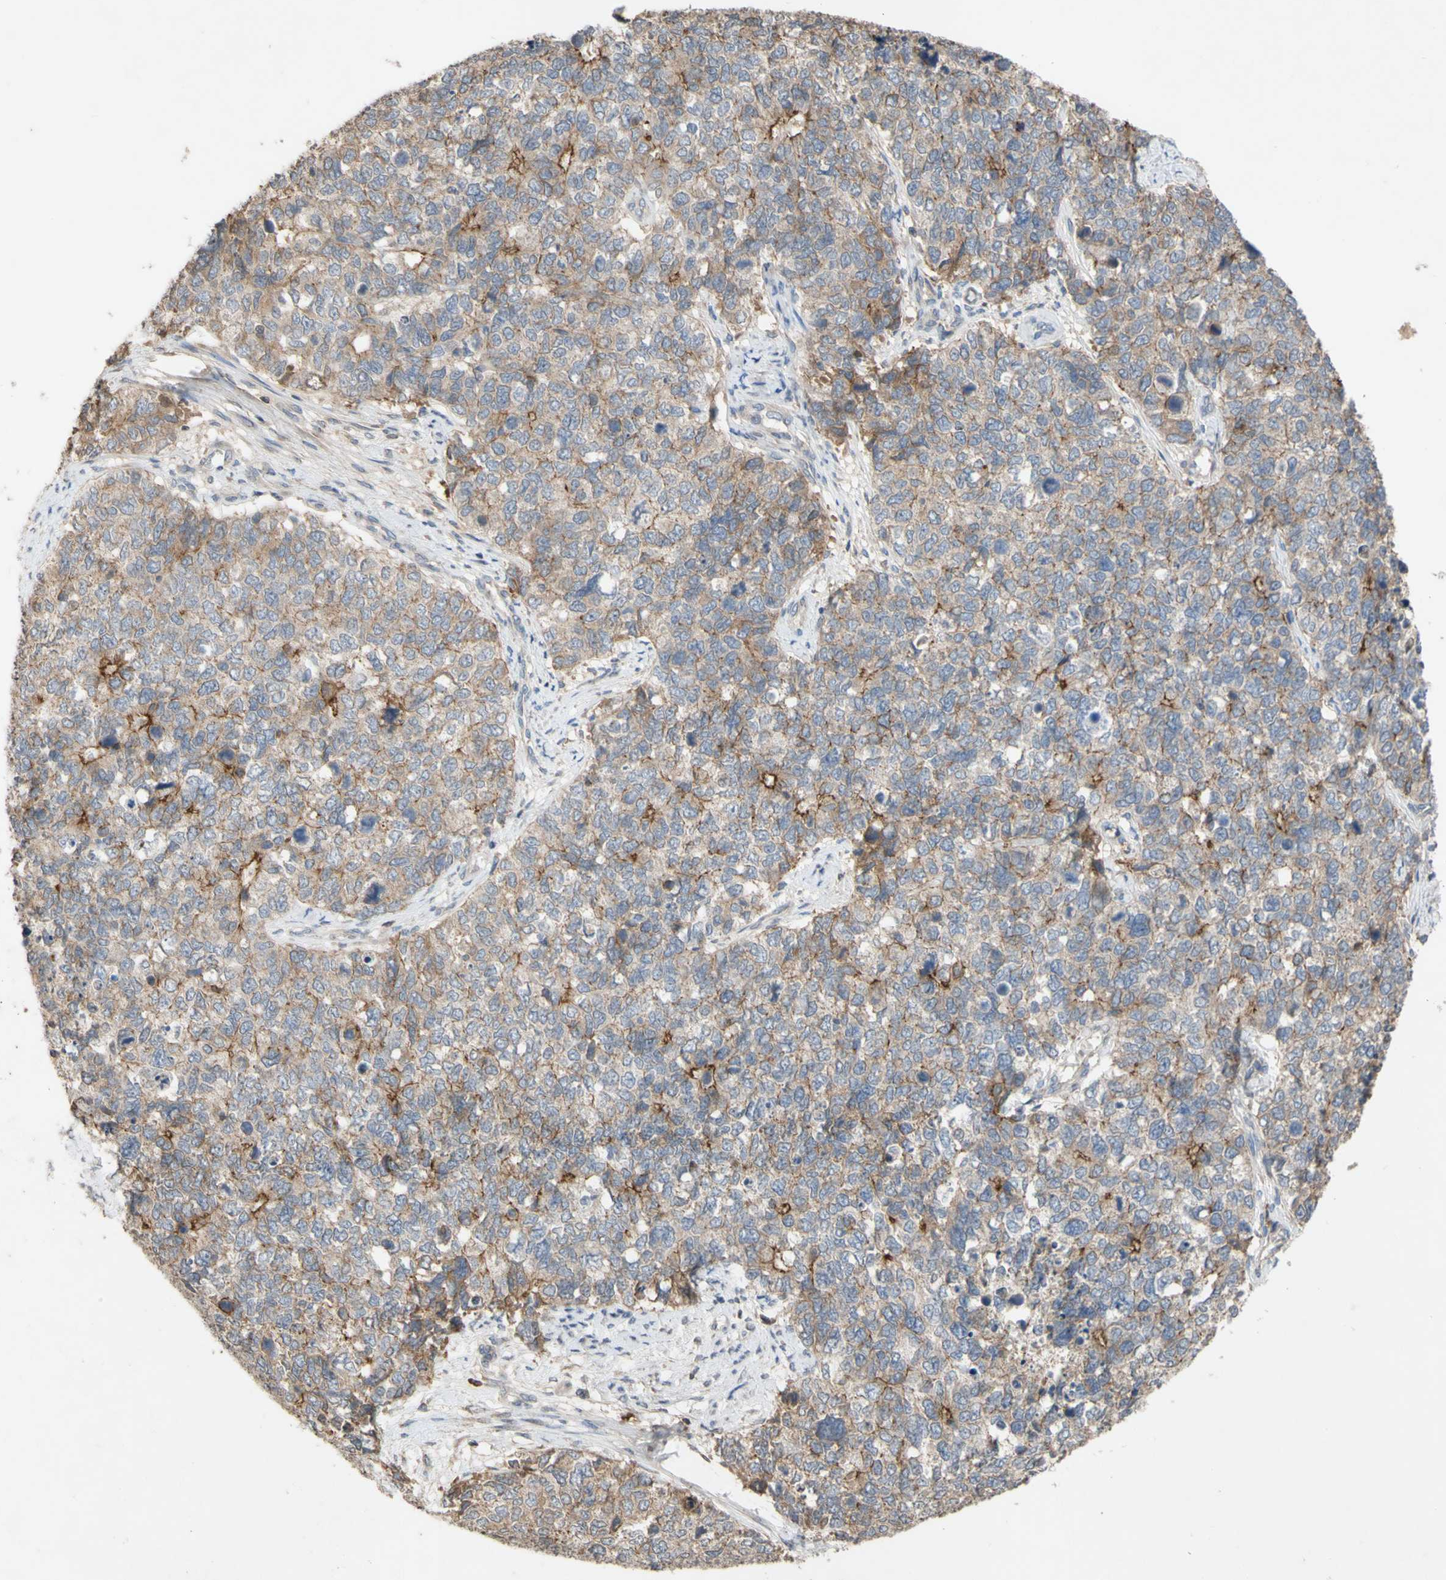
{"staining": {"intensity": "weak", "quantity": ">75%", "location": "cytoplasmic/membranous"}, "tissue": "cervical cancer", "cell_type": "Tumor cells", "image_type": "cancer", "snomed": [{"axis": "morphology", "description": "Squamous cell carcinoma, NOS"}, {"axis": "topography", "description": "Cervix"}], "caption": "A brown stain labels weak cytoplasmic/membranous expression of a protein in cervical cancer tumor cells.", "gene": "NECTIN3", "patient": {"sex": "female", "age": 63}}